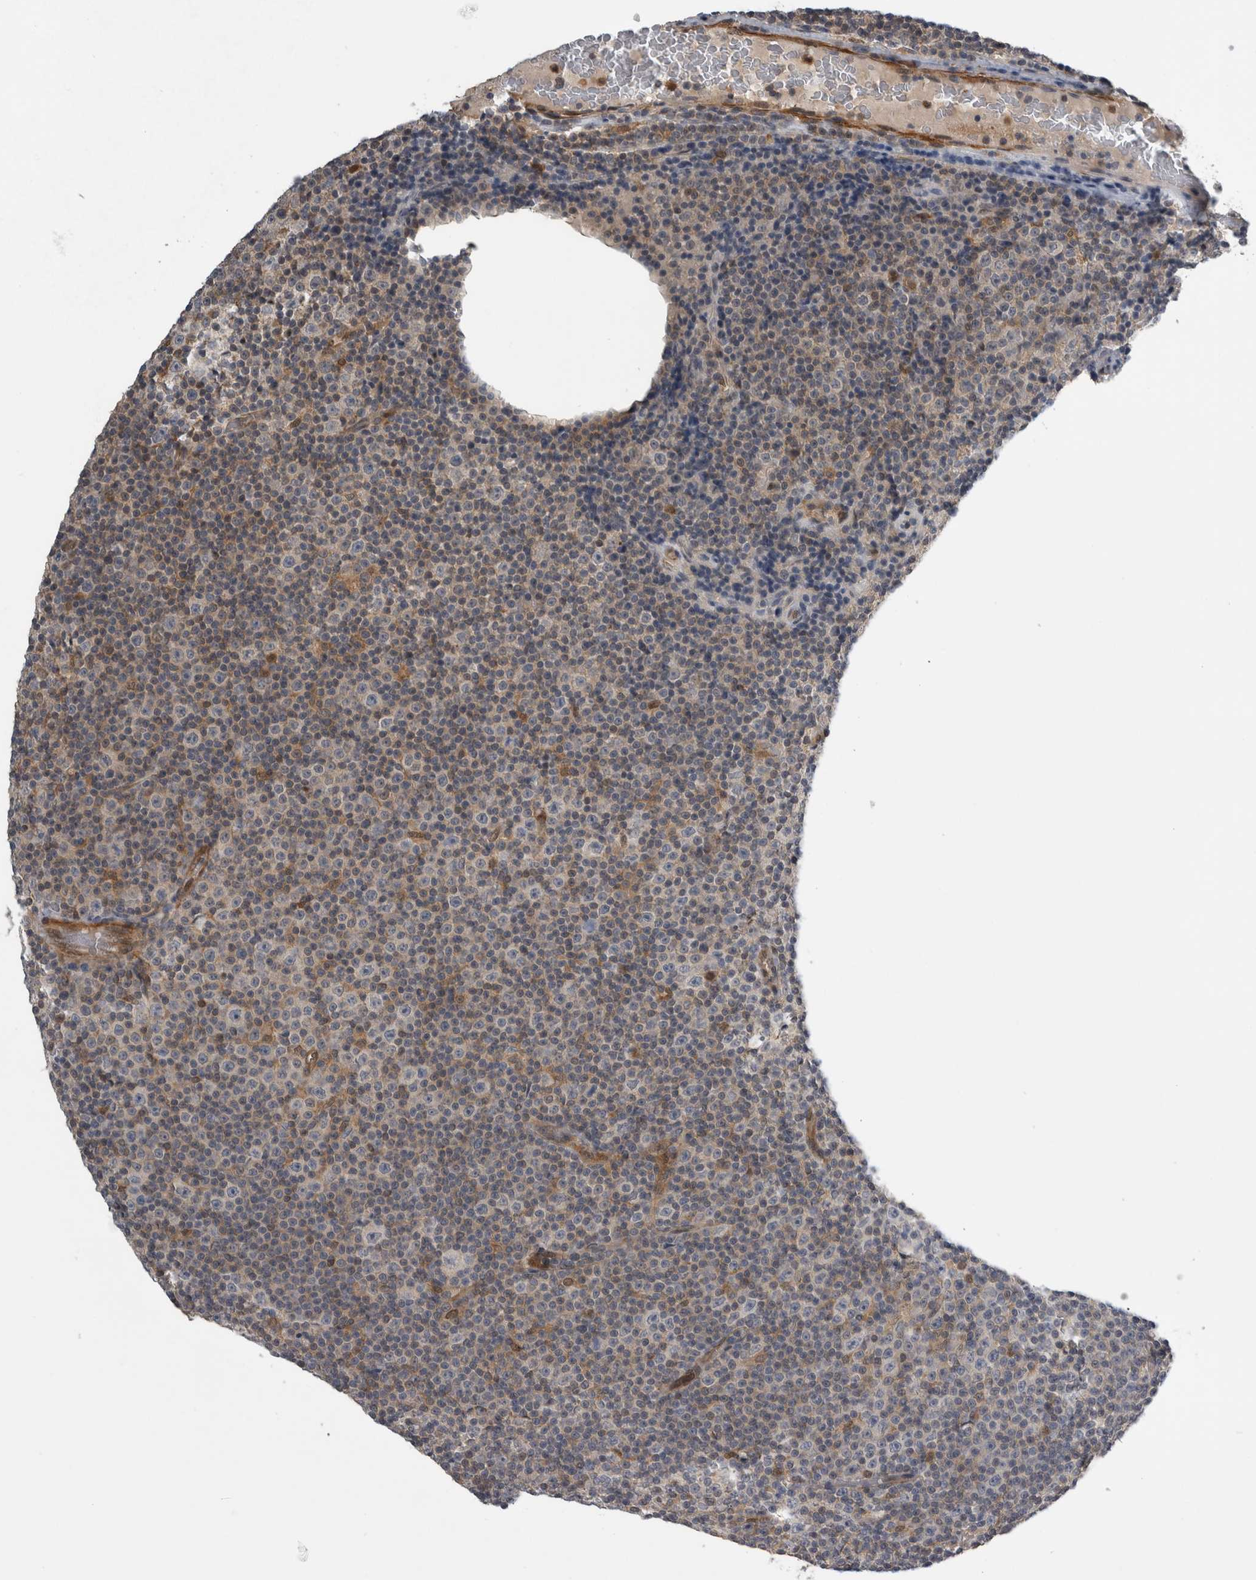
{"staining": {"intensity": "negative", "quantity": "none", "location": "none"}, "tissue": "lymphoma", "cell_type": "Tumor cells", "image_type": "cancer", "snomed": [{"axis": "morphology", "description": "Malignant lymphoma, non-Hodgkin's type, Low grade"}, {"axis": "topography", "description": "Lymph node"}], "caption": "This is an immunohistochemistry histopathology image of human malignant lymphoma, non-Hodgkin's type (low-grade). There is no staining in tumor cells.", "gene": "NAPRT", "patient": {"sex": "female", "age": 67}}